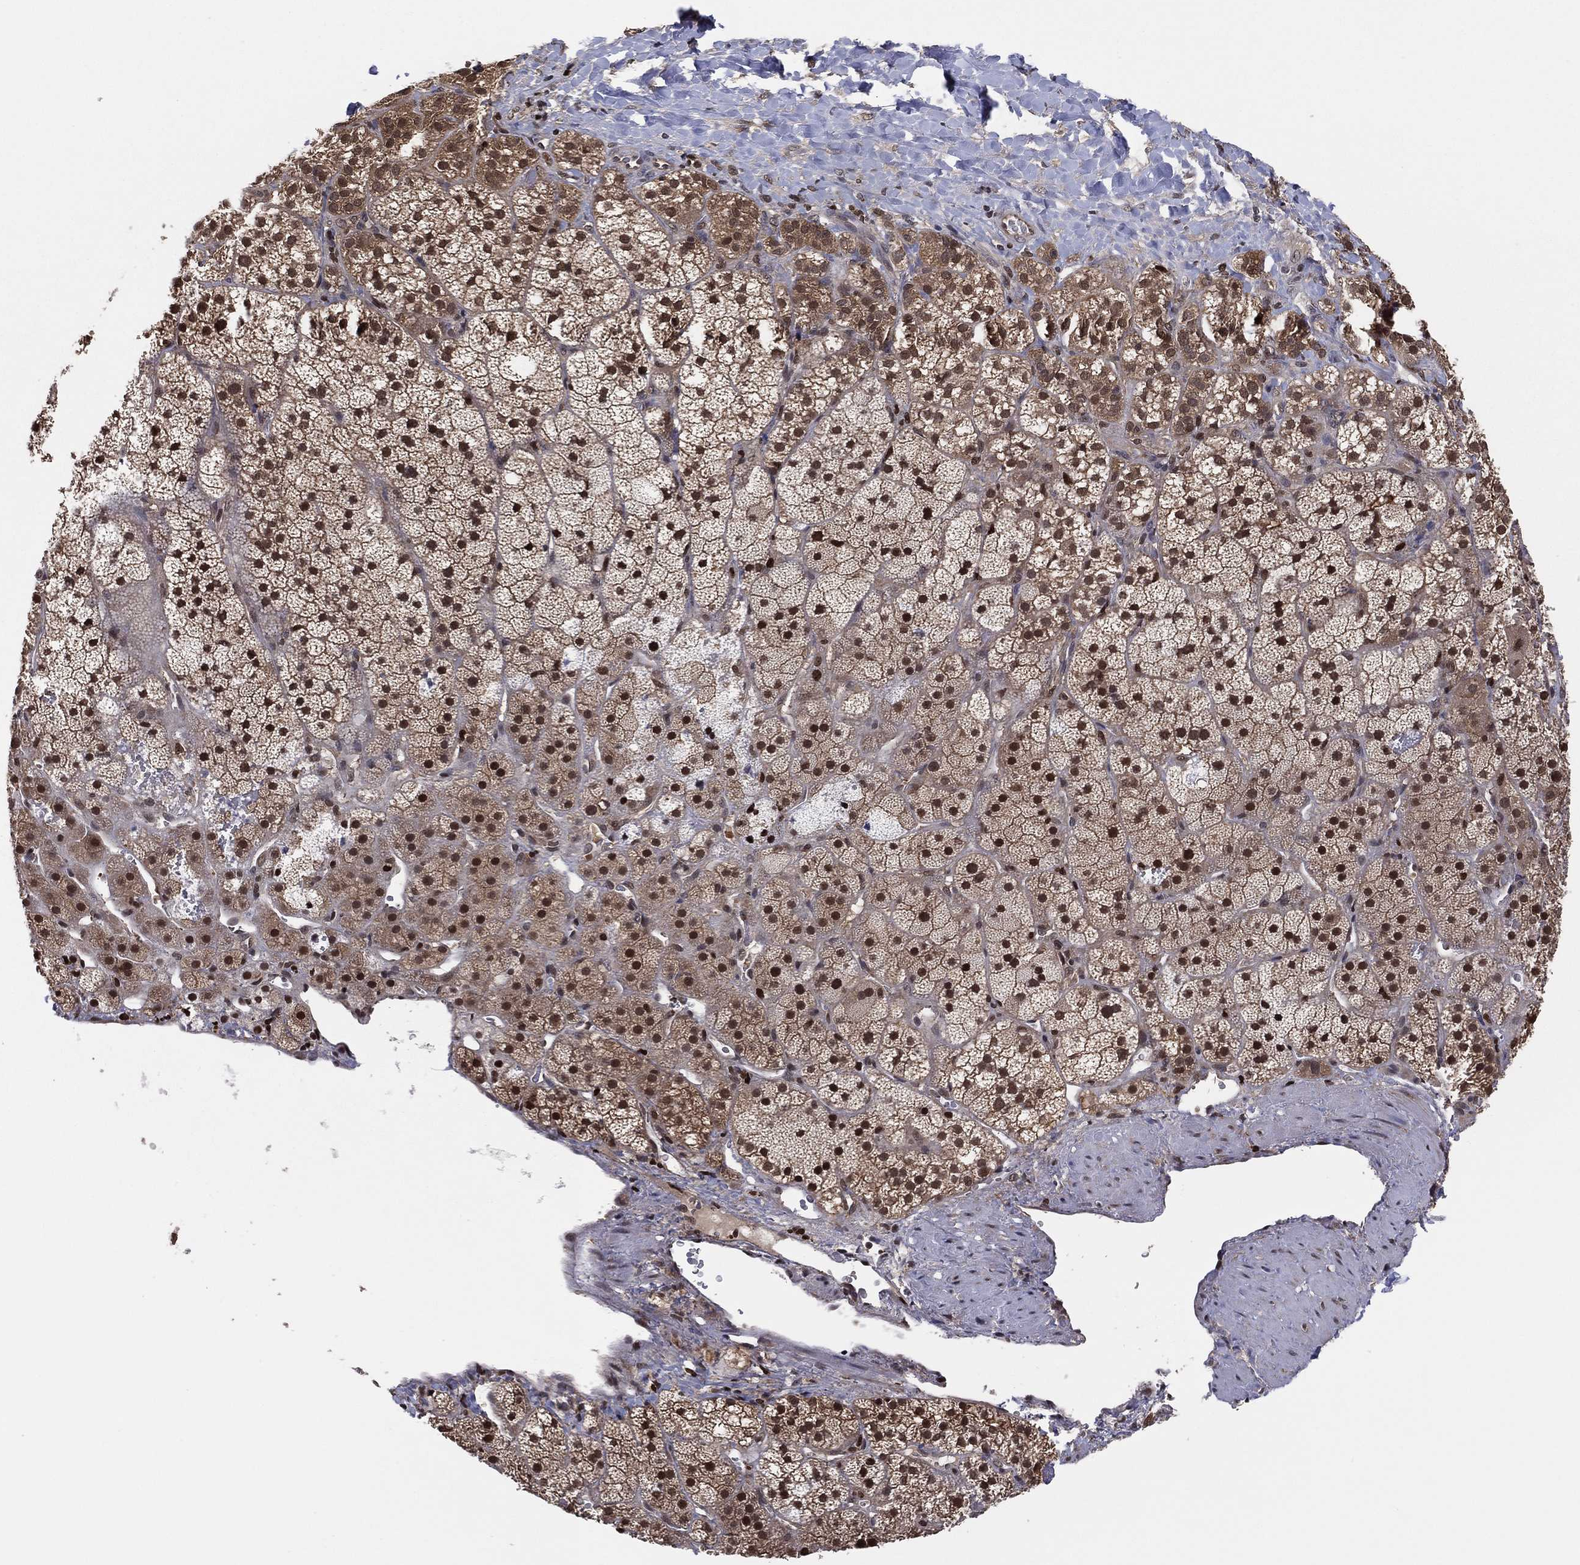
{"staining": {"intensity": "strong", "quantity": "25%-75%", "location": "cytoplasmic/membranous,nuclear"}, "tissue": "adrenal gland", "cell_type": "Glandular cells", "image_type": "normal", "snomed": [{"axis": "morphology", "description": "Normal tissue, NOS"}, {"axis": "topography", "description": "Adrenal gland"}], "caption": "Glandular cells show strong cytoplasmic/membranous,nuclear expression in about 25%-75% of cells in normal adrenal gland.", "gene": "PSMA1", "patient": {"sex": "male", "age": 57}}